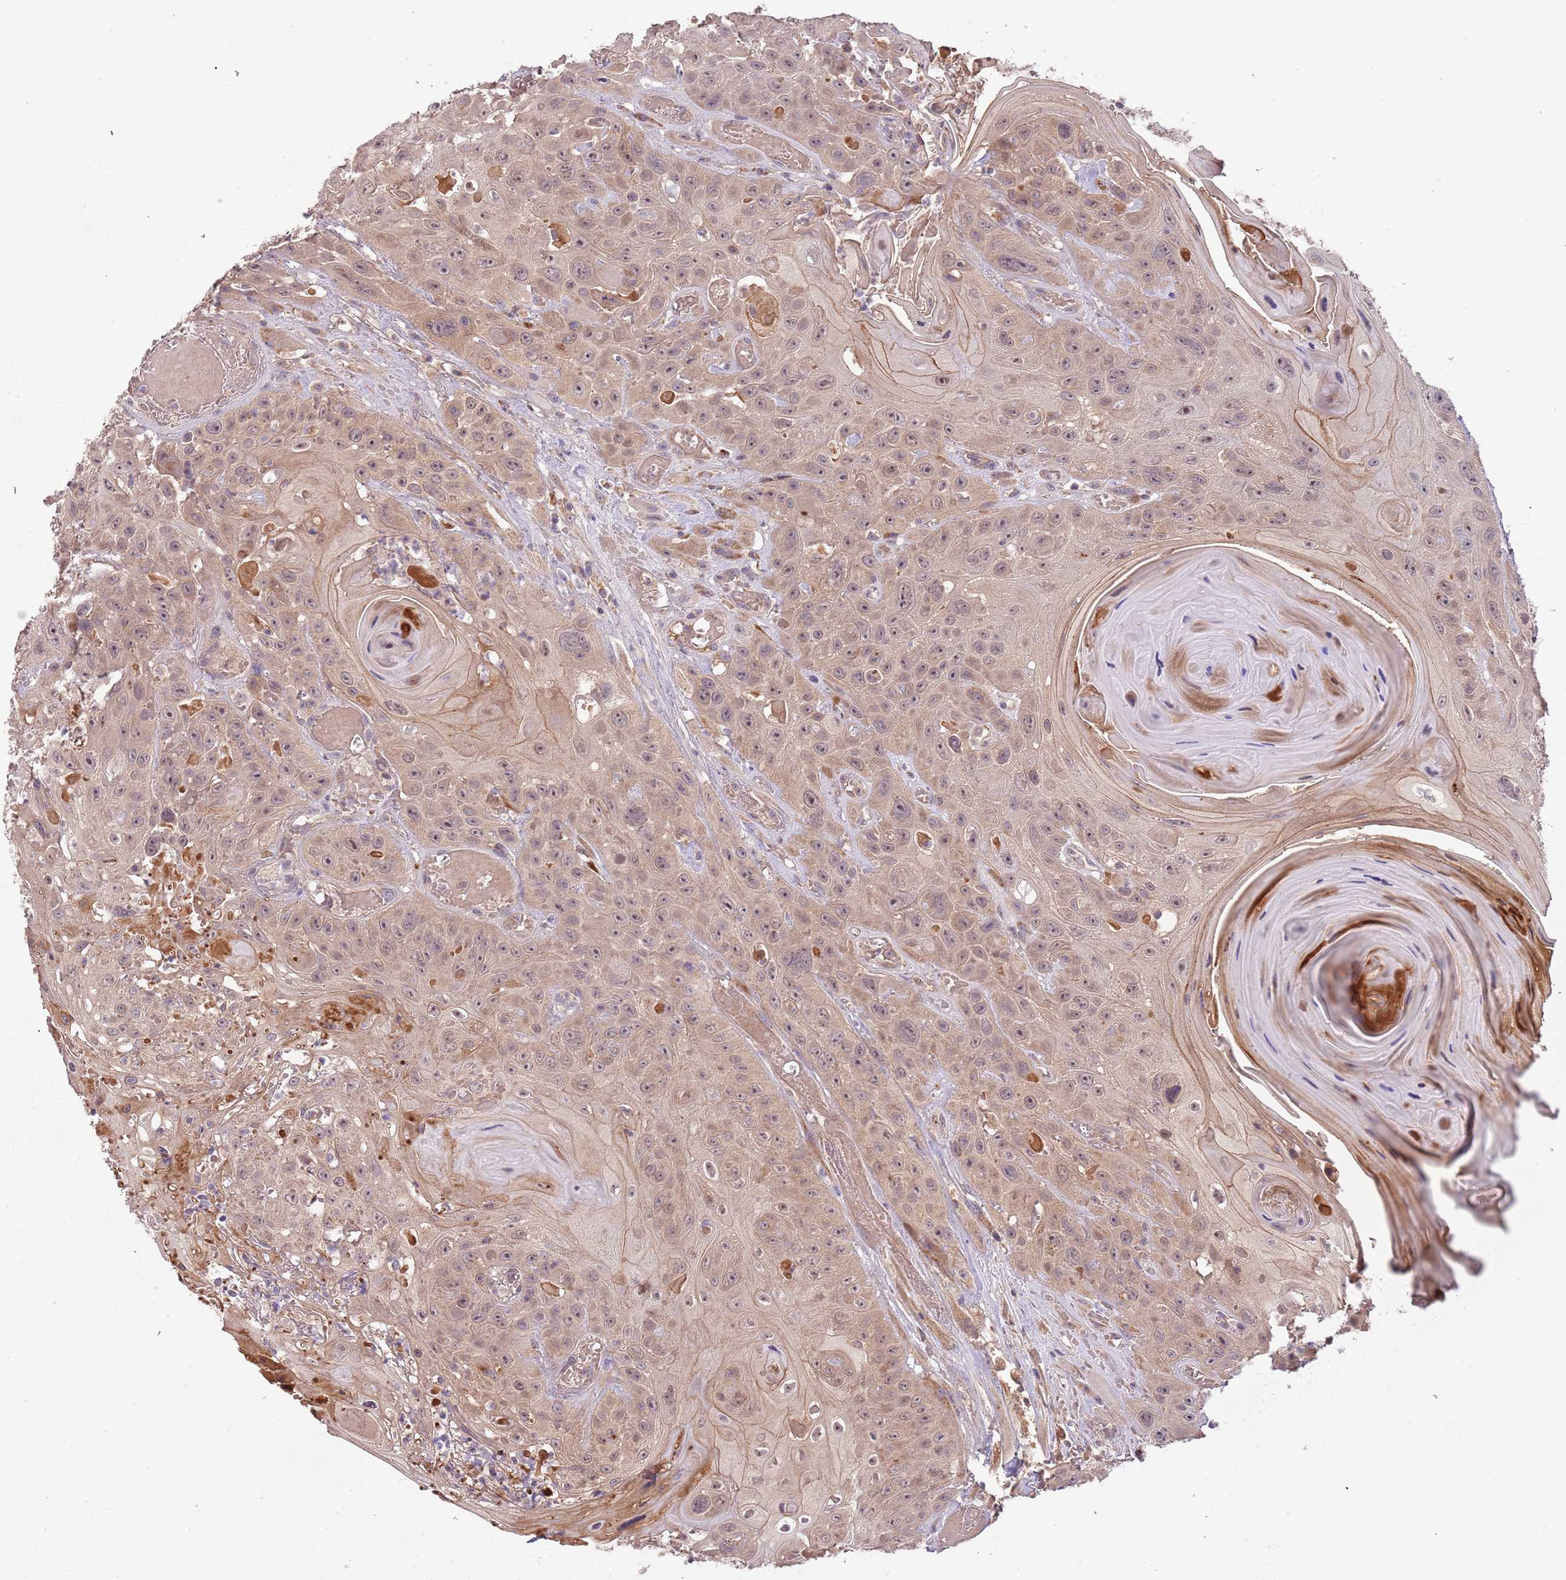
{"staining": {"intensity": "moderate", "quantity": ">75%", "location": "cytoplasmic/membranous,nuclear"}, "tissue": "head and neck cancer", "cell_type": "Tumor cells", "image_type": "cancer", "snomed": [{"axis": "morphology", "description": "Squamous cell carcinoma, NOS"}, {"axis": "topography", "description": "Head-Neck"}], "caption": "Protein analysis of head and neck cancer (squamous cell carcinoma) tissue demonstrates moderate cytoplasmic/membranous and nuclear staining in approximately >75% of tumor cells. (brown staining indicates protein expression, while blue staining denotes nuclei).", "gene": "FECH", "patient": {"sex": "female", "age": 59}}